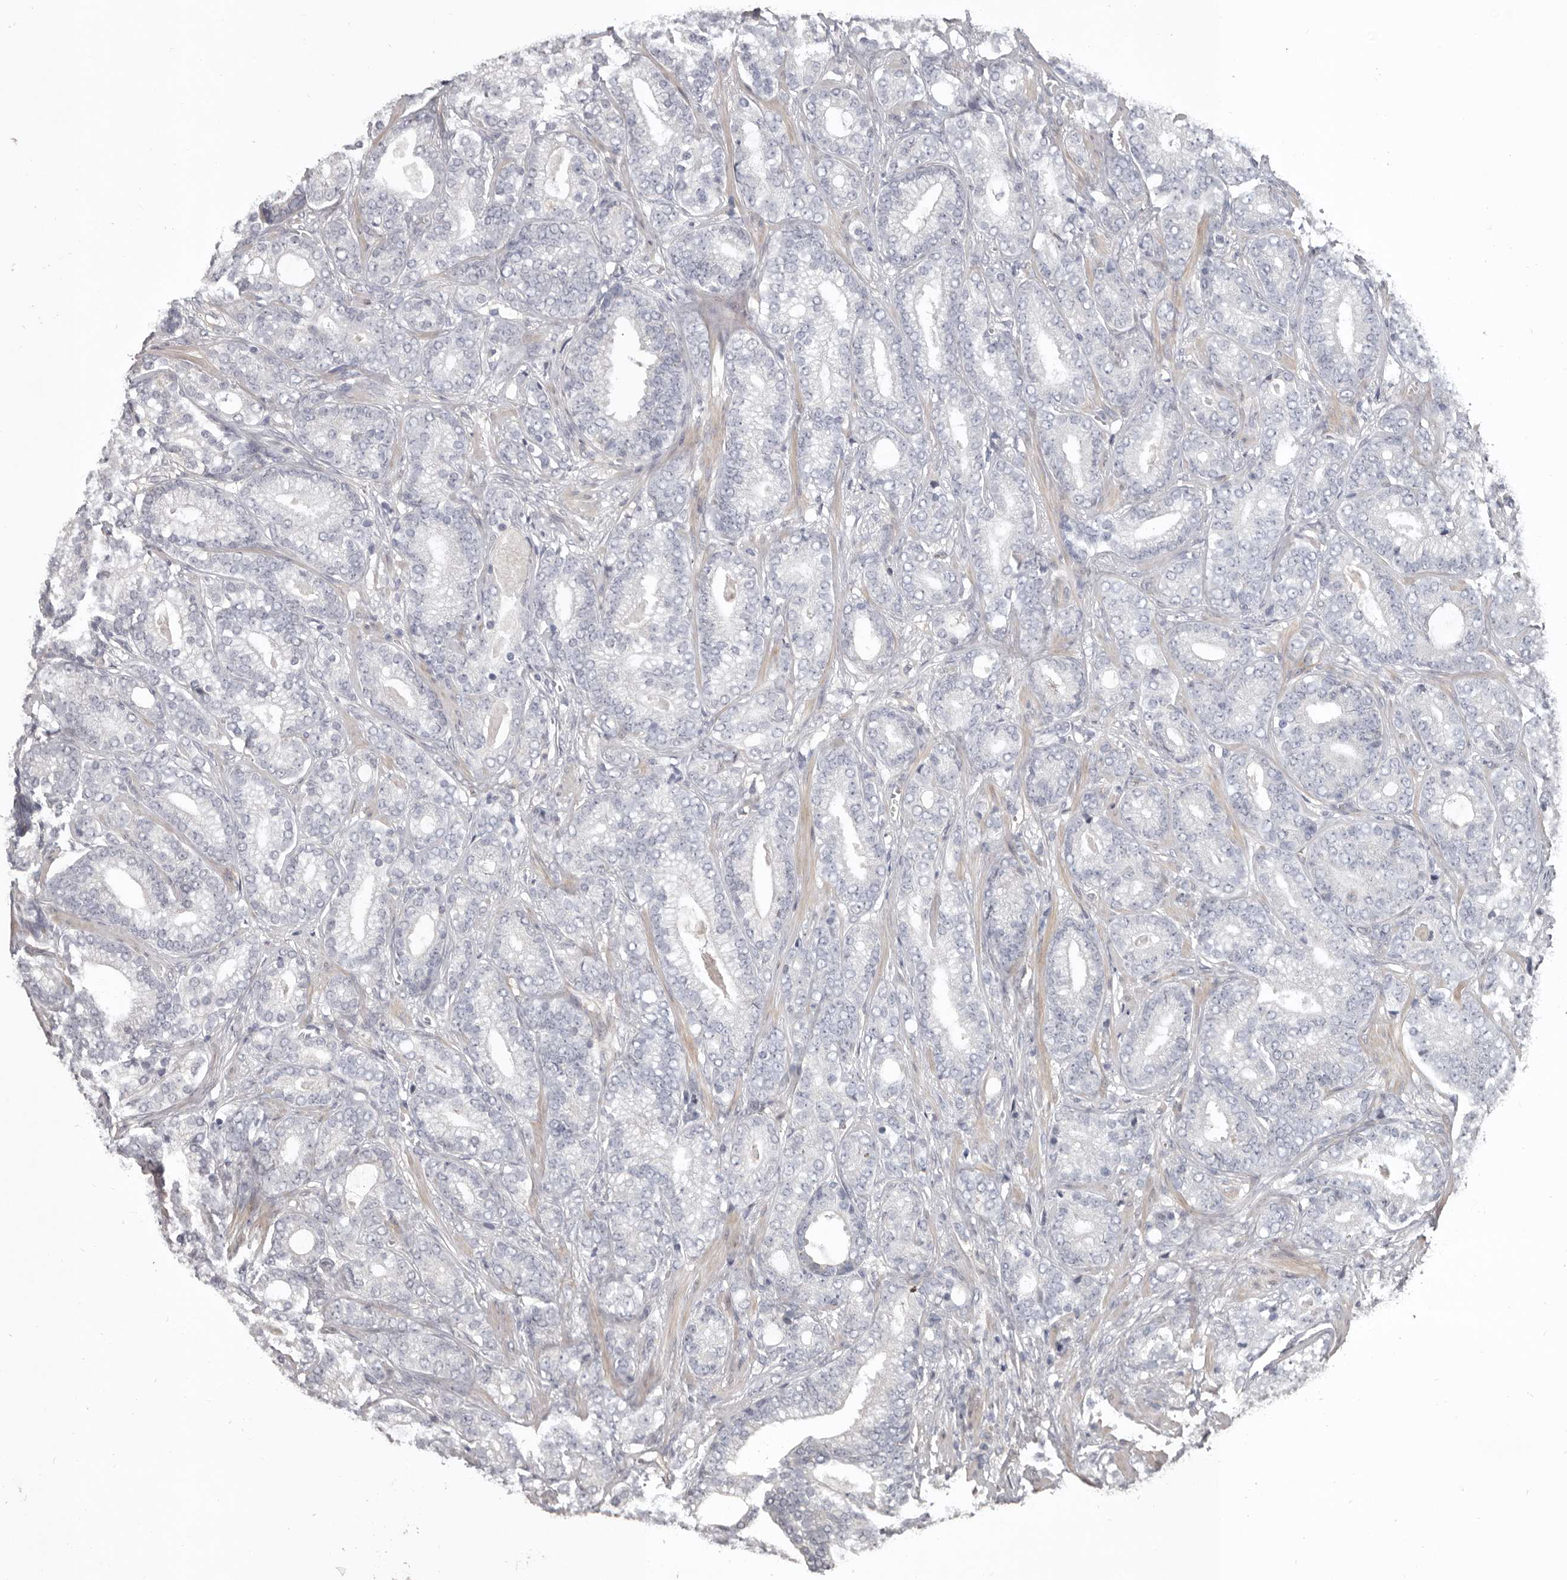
{"staining": {"intensity": "negative", "quantity": "none", "location": "none"}, "tissue": "prostate cancer", "cell_type": "Tumor cells", "image_type": "cancer", "snomed": [{"axis": "morphology", "description": "Adenocarcinoma, High grade"}, {"axis": "topography", "description": "Prostate and seminal vesicle, NOS"}], "caption": "This is an immunohistochemistry image of human prostate adenocarcinoma (high-grade). There is no expression in tumor cells.", "gene": "RNF217", "patient": {"sex": "male", "age": 67}}